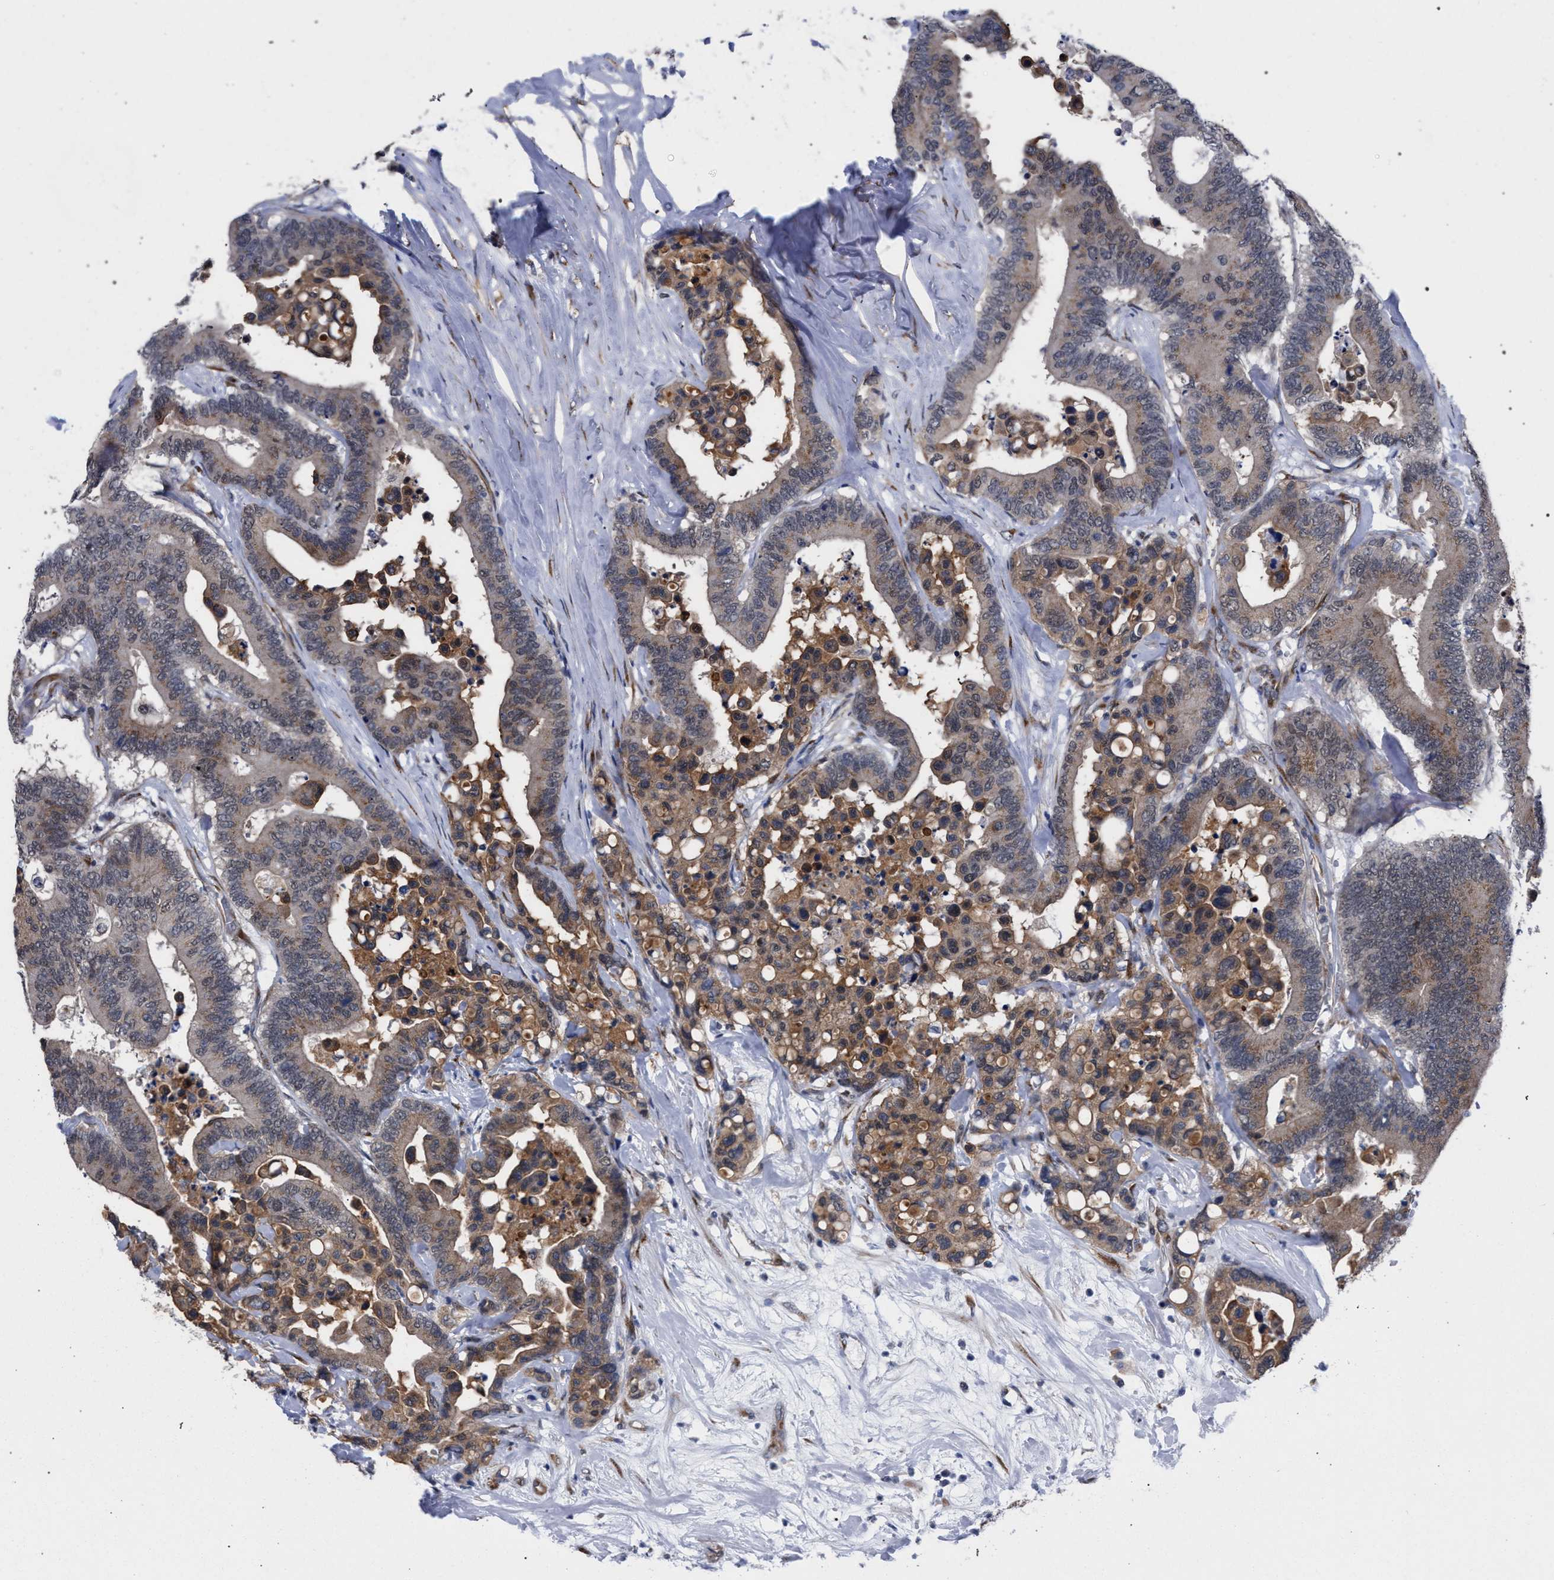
{"staining": {"intensity": "moderate", "quantity": "25%-75%", "location": "cytoplasmic/membranous"}, "tissue": "colorectal cancer", "cell_type": "Tumor cells", "image_type": "cancer", "snomed": [{"axis": "morphology", "description": "Normal tissue, NOS"}, {"axis": "morphology", "description": "Adenocarcinoma, NOS"}, {"axis": "topography", "description": "Colon"}], "caption": "Tumor cells show medium levels of moderate cytoplasmic/membranous staining in about 25%-75% of cells in colorectal cancer. (Stains: DAB (3,3'-diaminobenzidine) in brown, nuclei in blue, Microscopy: brightfield microscopy at high magnification).", "gene": "GOLGA2", "patient": {"sex": "male", "age": 82}}